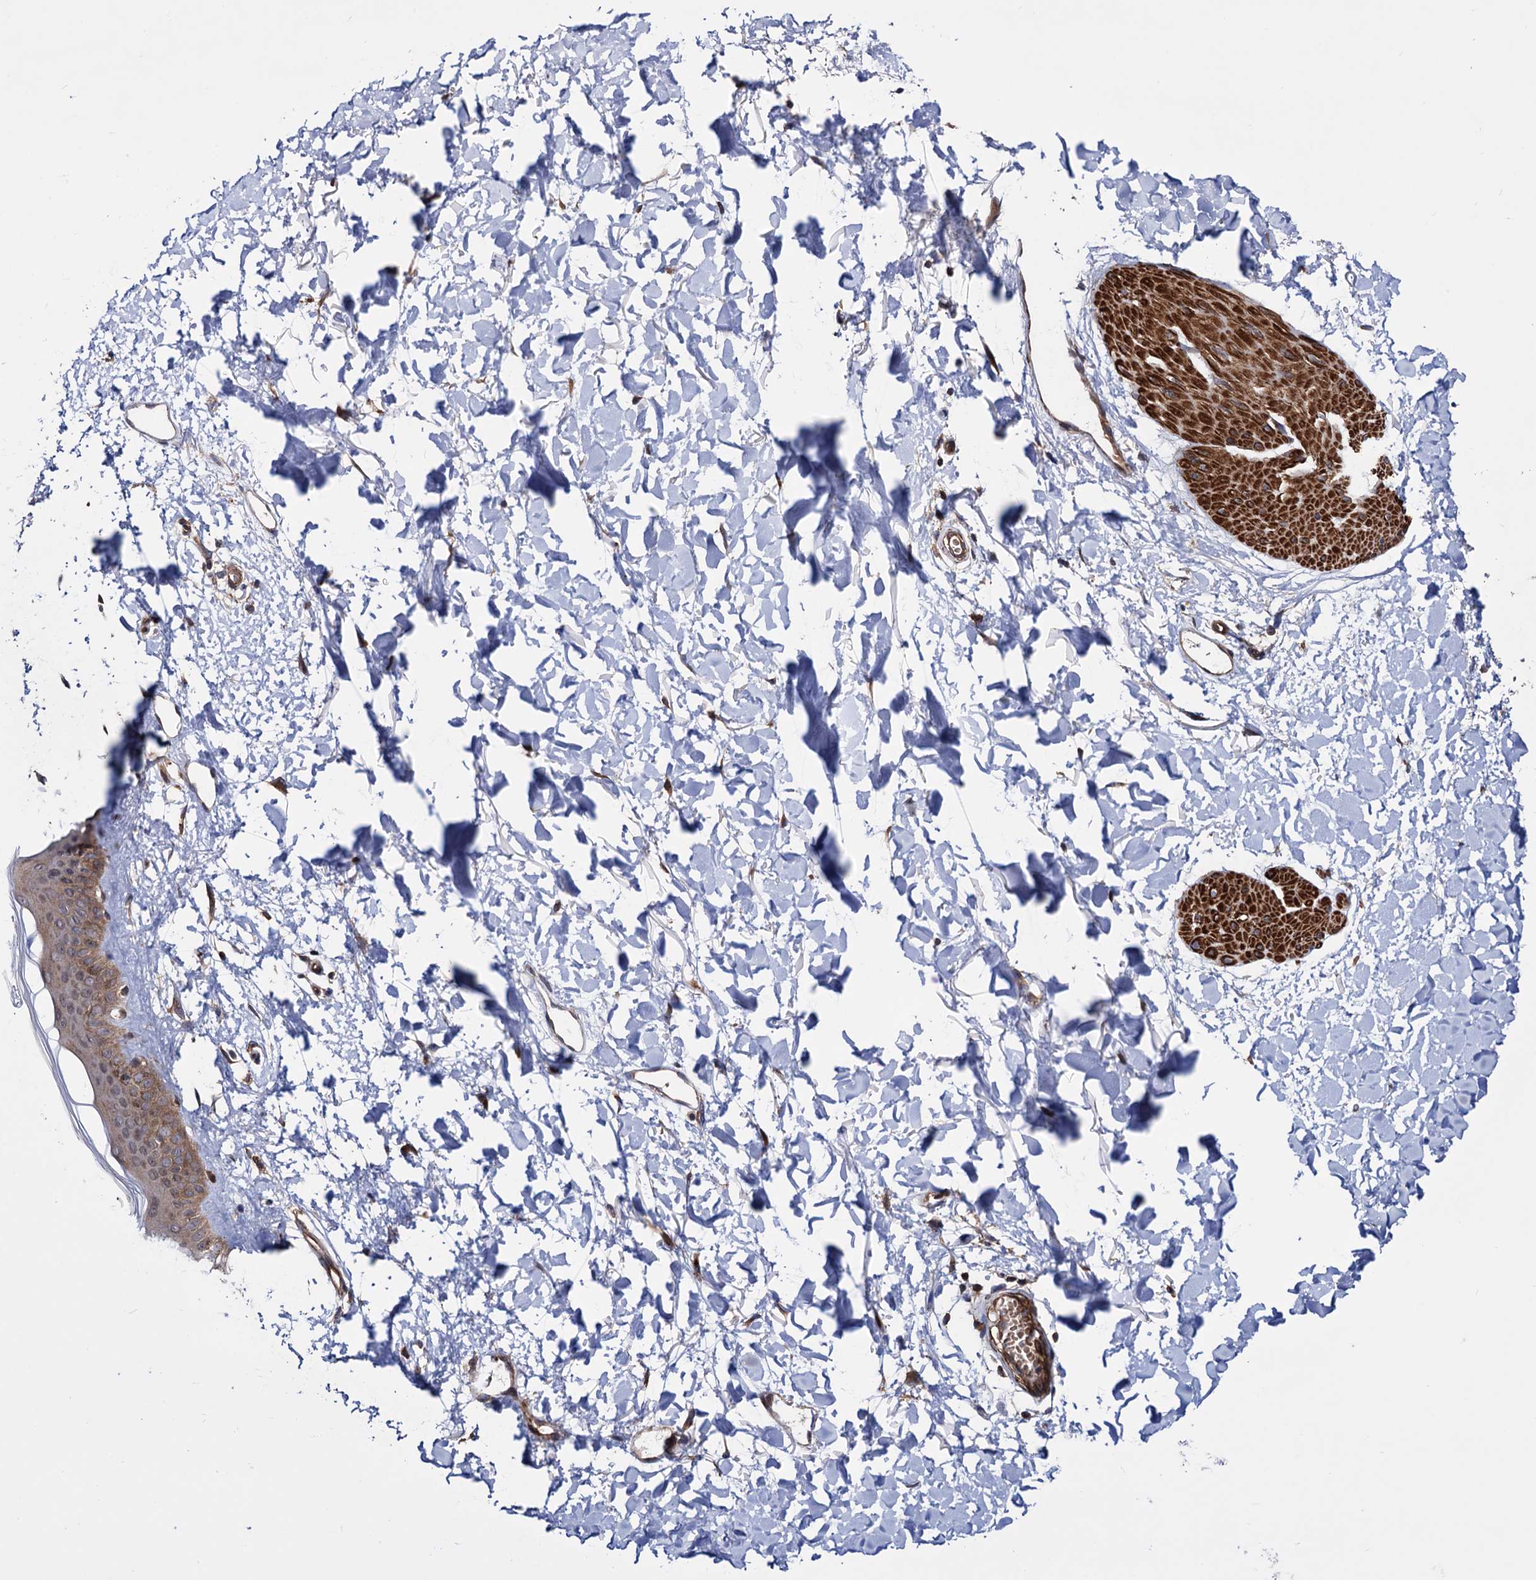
{"staining": {"intensity": "strong", "quantity": ">75%", "location": "cytoplasmic/membranous"}, "tissue": "skin", "cell_type": "Fibroblasts", "image_type": "normal", "snomed": [{"axis": "morphology", "description": "Normal tissue, NOS"}, {"axis": "topography", "description": "Skin"}], "caption": "Strong cytoplasmic/membranous staining is appreciated in approximately >75% of fibroblasts in normal skin. The staining is performed using DAB (3,3'-diaminobenzidine) brown chromogen to label protein expression. The nuclei are counter-stained blue using hematoxylin.", "gene": "FERMT2", "patient": {"sex": "female", "age": 58}}